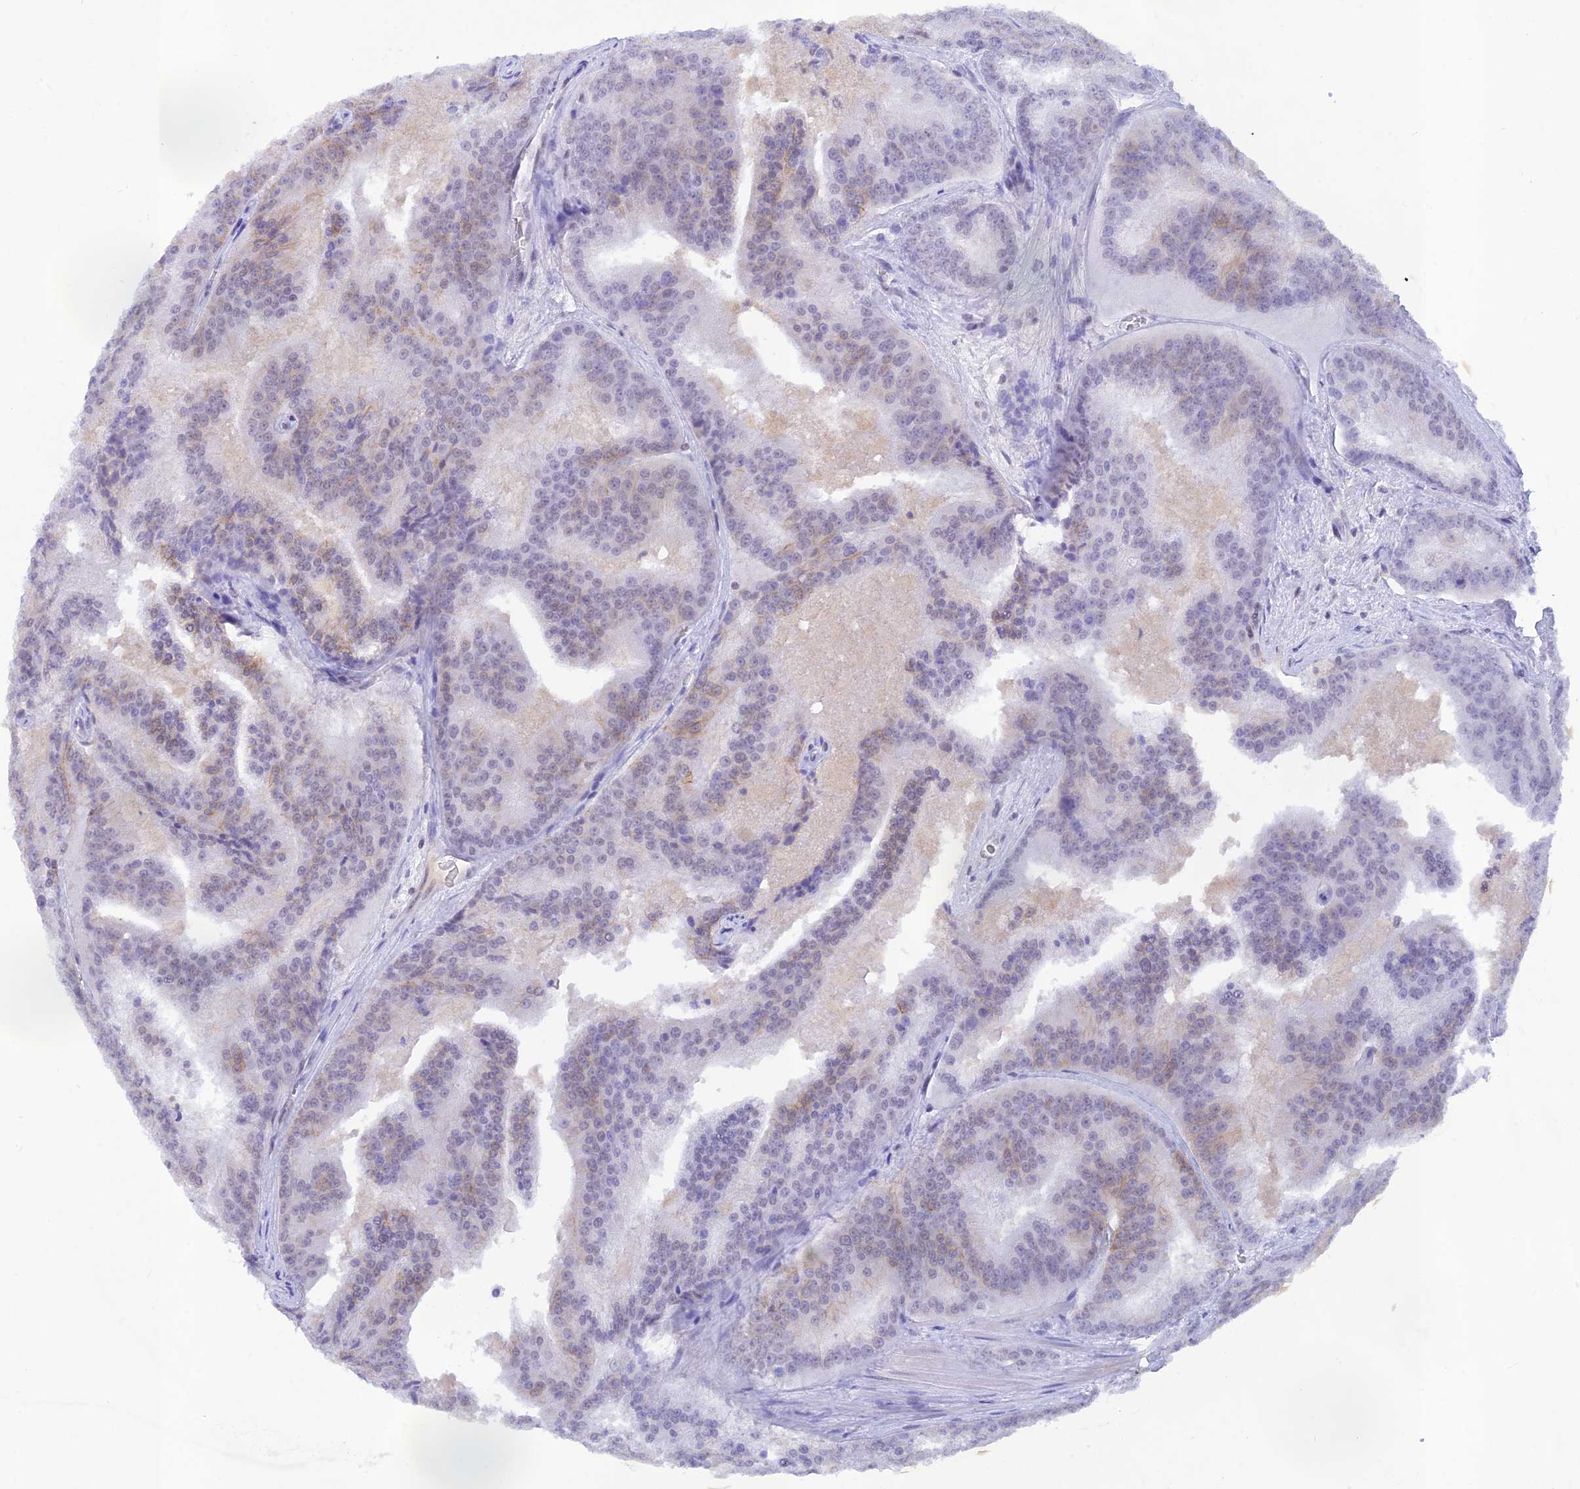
{"staining": {"intensity": "weak", "quantity": "<25%", "location": "cytoplasmic/membranous"}, "tissue": "prostate cancer", "cell_type": "Tumor cells", "image_type": "cancer", "snomed": [{"axis": "morphology", "description": "Adenocarcinoma, High grade"}, {"axis": "topography", "description": "Prostate"}], "caption": "The image exhibits no significant expression in tumor cells of high-grade adenocarcinoma (prostate). Nuclei are stained in blue.", "gene": "THAP11", "patient": {"sex": "male", "age": 61}}